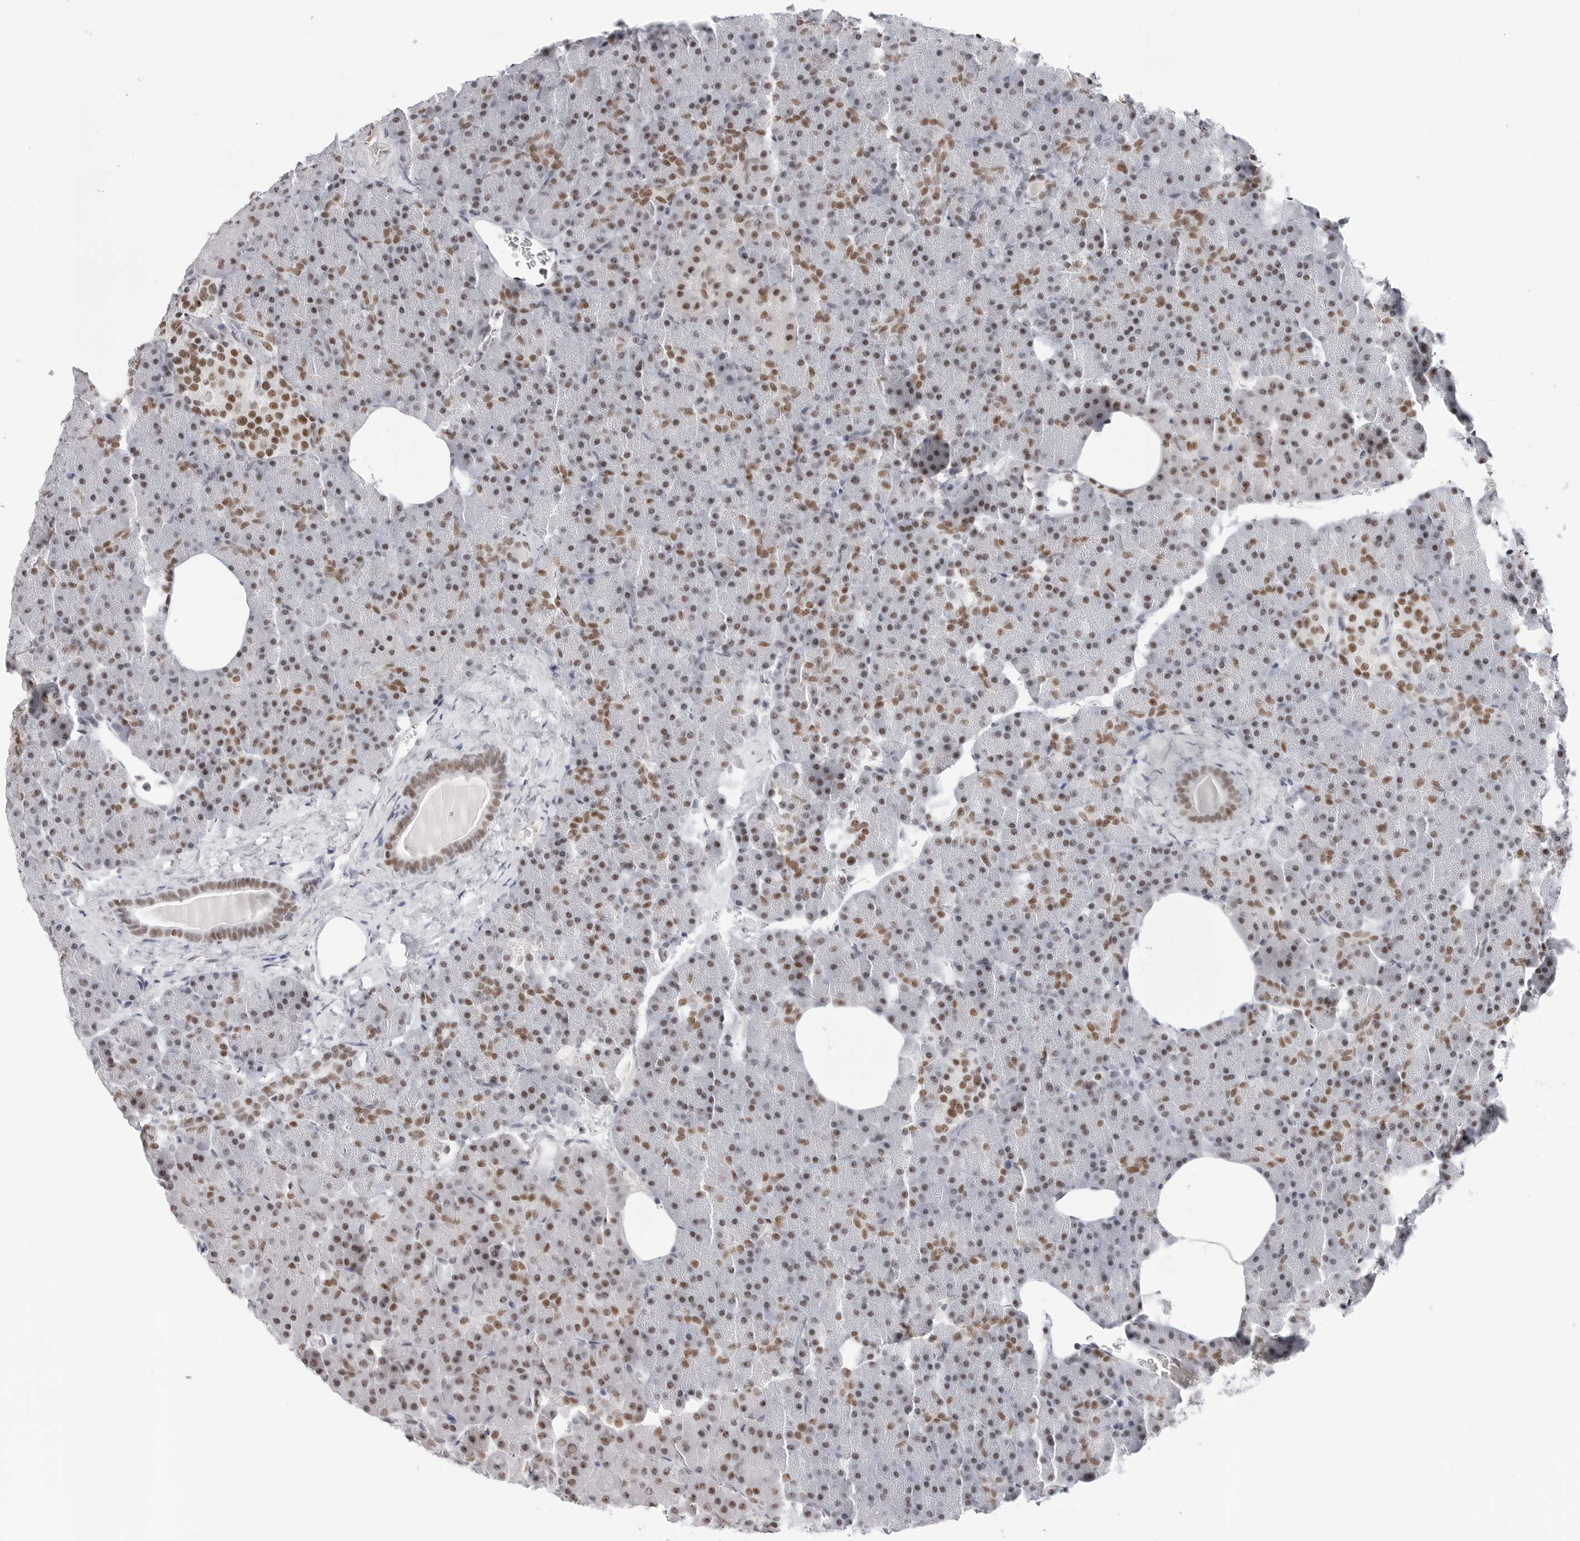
{"staining": {"intensity": "moderate", "quantity": "25%-75%", "location": "nuclear"}, "tissue": "pancreas", "cell_type": "Exocrine glandular cells", "image_type": "normal", "snomed": [{"axis": "morphology", "description": "Normal tissue, NOS"}, {"axis": "morphology", "description": "Carcinoid, malignant, NOS"}, {"axis": "topography", "description": "Pancreas"}], "caption": "A brown stain highlights moderate nuclear expression of a protein in exocrine glandular cells of benign human pancreas. Nuclei are stained in blue.", "gene": "WRAP53", "patient": {"sex": "female", "age": 35}}